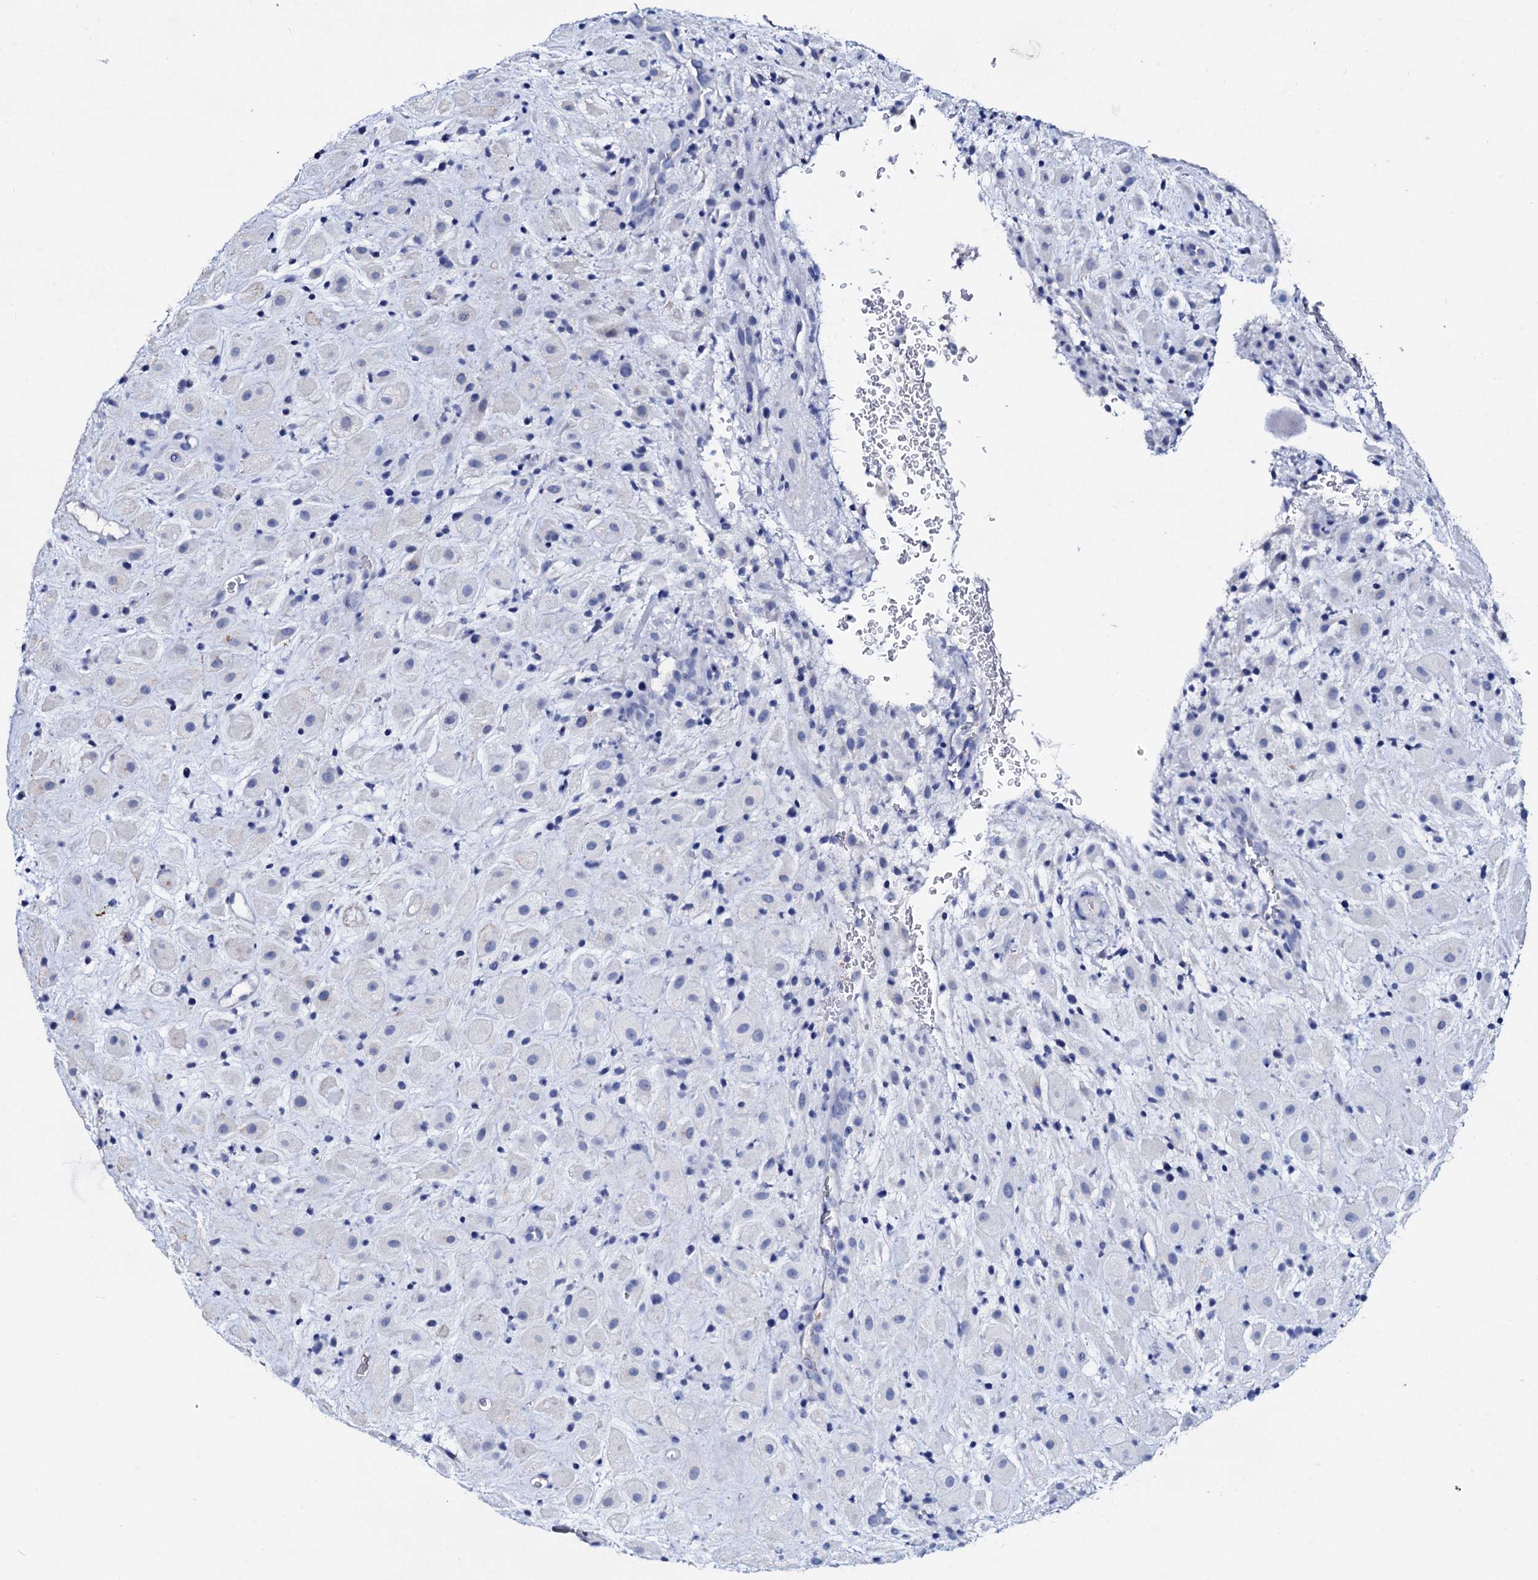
{"staining": {"intensity": "negative", "quantity": "none", "location": "none"}, "tissue": "placenta", "cell_type": "Decidual cells", "image_type": "normal", "snomed": [{"axis": "morphology", "description": "Normal tissue, NOS"}, {"axis": "topography", "description": "Placenta"}], "caption": "Immunohistochemistry (IHC) of normal placenta reveals no staining in decidual cells.", "gene": "AMER2", "patient": {"sex": "female", "age": 35}}